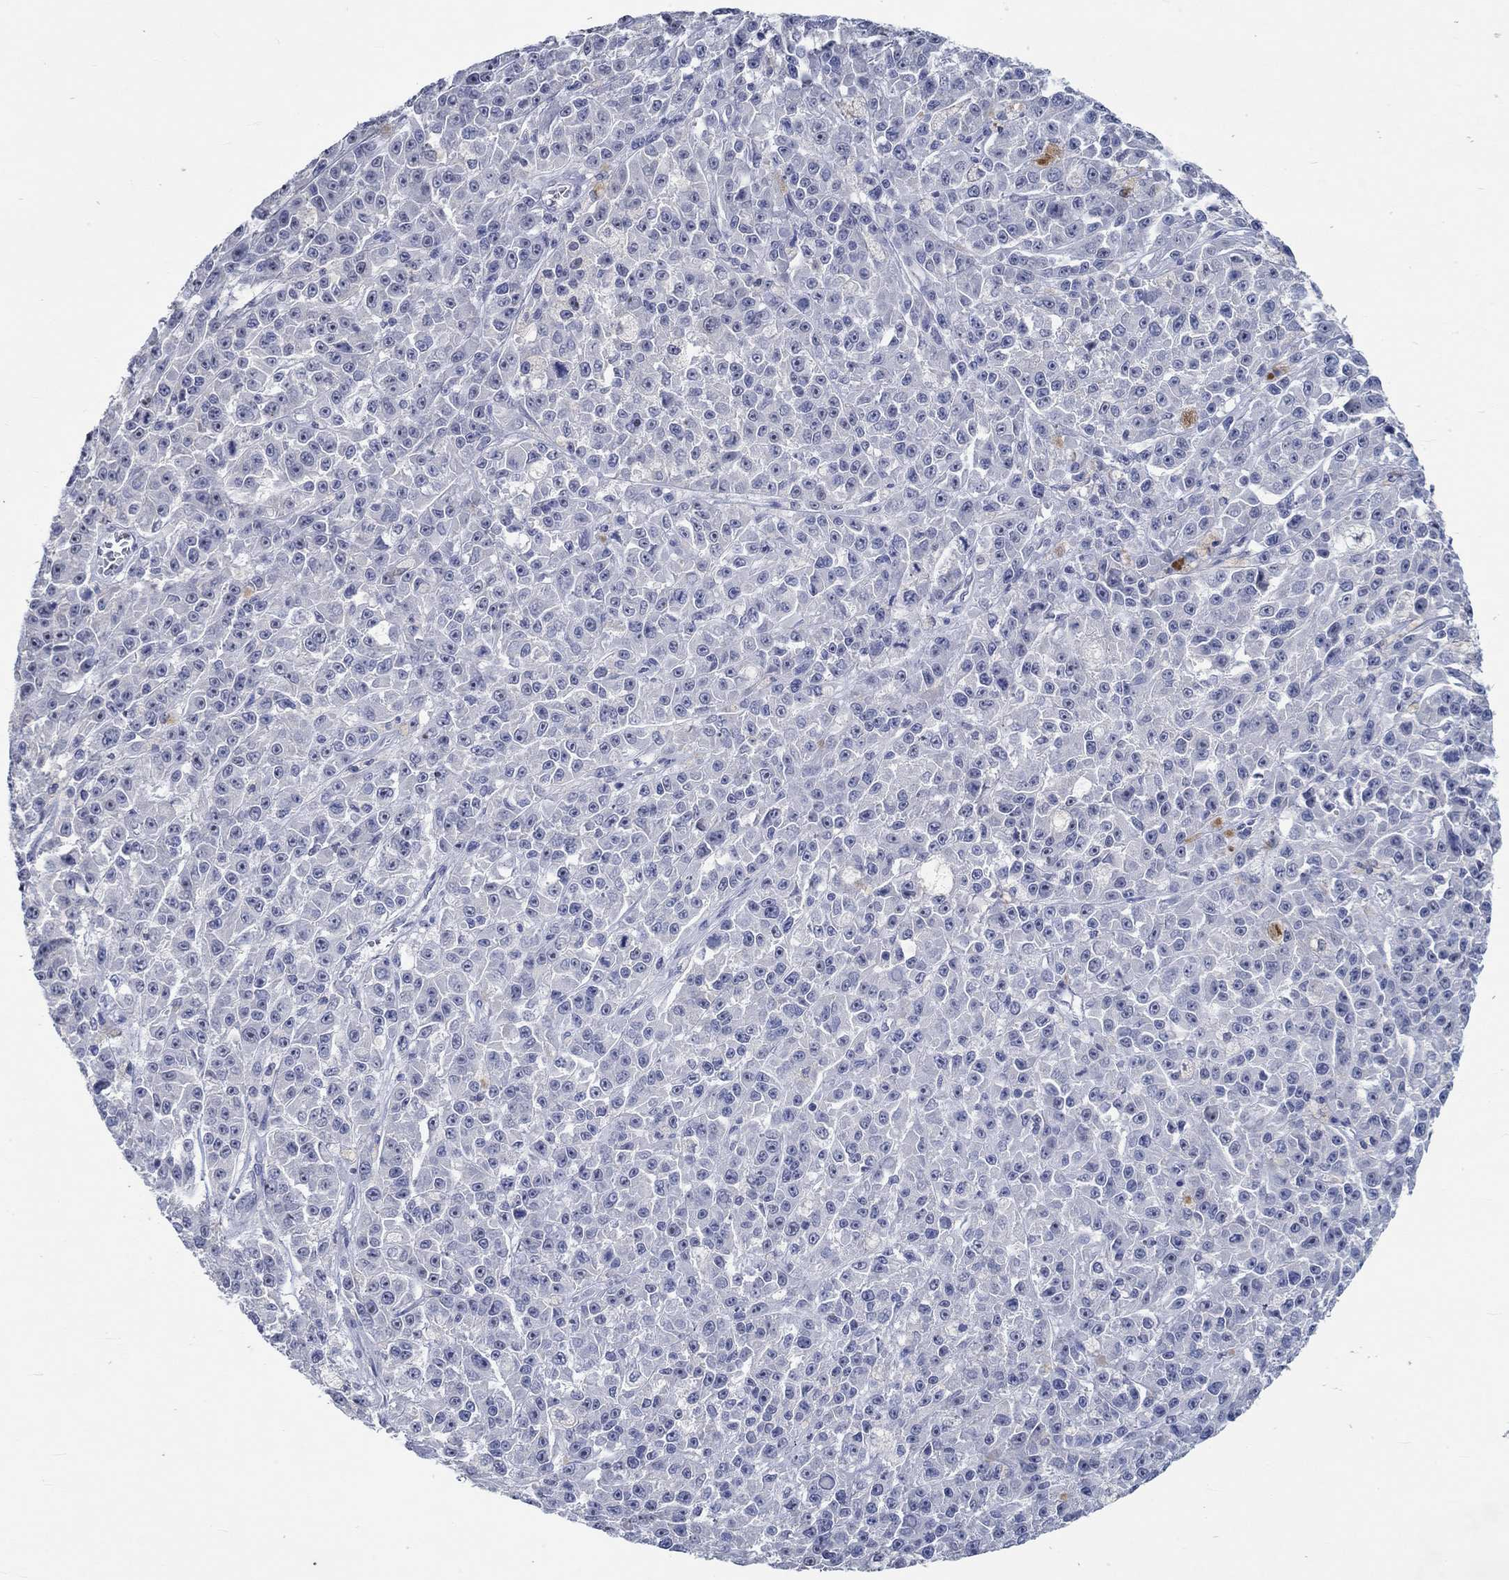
{"staining": {"intensity": "negative", "quantity": "none", "location": "none"}, "tissue": "melanoma", "cell_type": "Tumor cells", "image_type": "cancer", "snomed": [{"axis": "morphology", "description": "Malignant melanoma, NOS"}, {"axis": "topography", "description": "Skin"}], "caption": "Malignant melanoma was stained to show a protein in brown. There is no significant staining in tumor cells.", "gene": "C4orf47", "patient": {"sex": "female", "age": 58}}